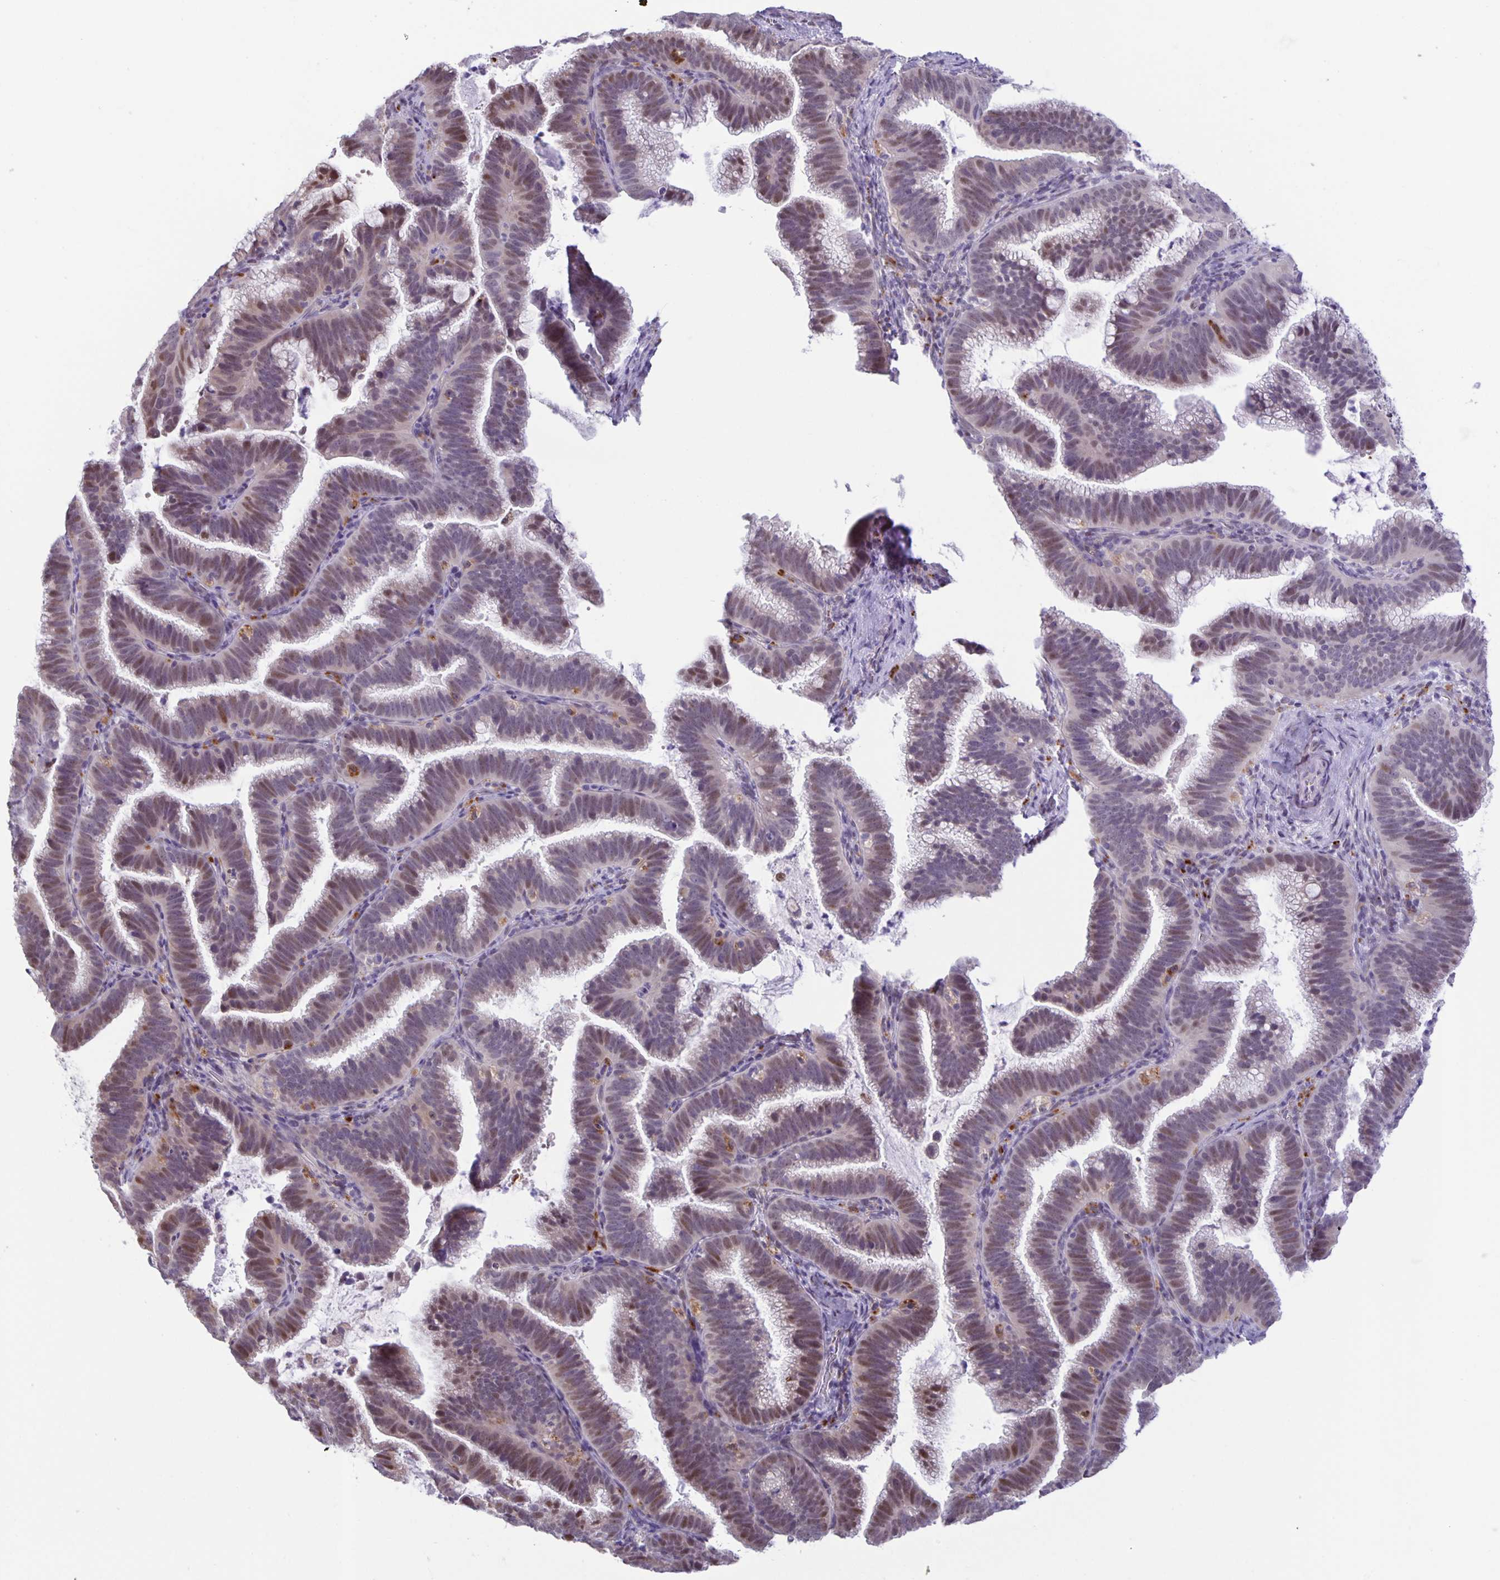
{"staining": {"intensity": "moderate", "quantity": "25%-75%", "location": "nuclear"}, "tissue": "cervical cancer", "cell_type": "Tumor cells", "image_type": "cancer", "snomed": [{"axis": "morphology", "description": "Adenocarcinoma, NOS"}, {"axis": "topography", "description": "Cervix"}], "caption": "An image showing moderate nuclear expression in about 25%-75% of tumor cells in cervical cancer, as visualized by brown immunohistochemical staining.", "gene": "MAPK12", "patient": {"sex": "female", "age": 61}}